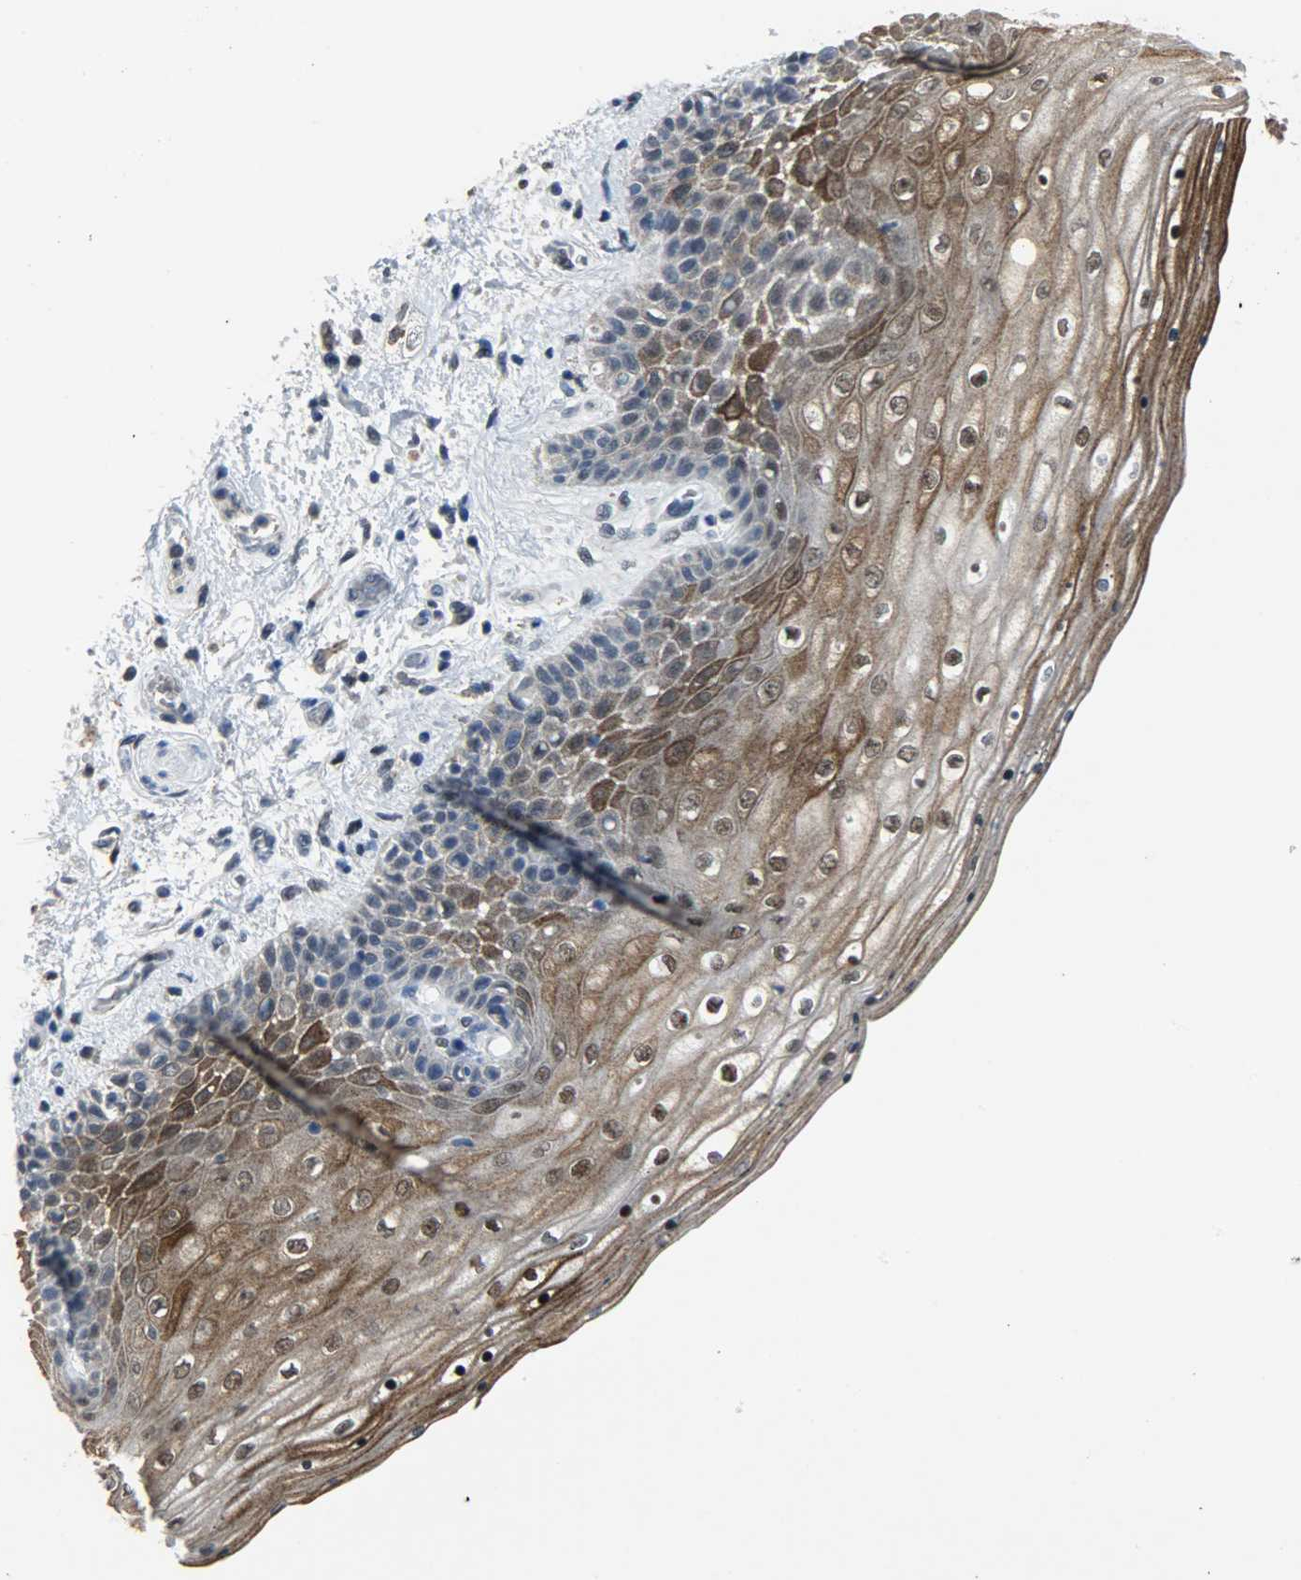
{"staining": {"intensity": "moderate", "quantity": ">75%", "location": "cytoplasmic/membranous,nuclear"}, "tissue": "skin", "cell_type": "Epidermal cells", "image_type": "normal", "snomed": [{"axis": "morphology", "description": "Normal tissue, NOS"}, {"axis": "topography", "description": "Anal"}], "caption": "A histopathology image of human skin stained for a protein demonstrates moderate cytoplasmic/membranous,nuclear brown staining in epidermal cells. (DAB (3,3'-diaminobenzidine) = brown stain, brightfield microscopy at high magnification).", "gene": "PPARG", "patient": {"sex": "female", "age": 46}}